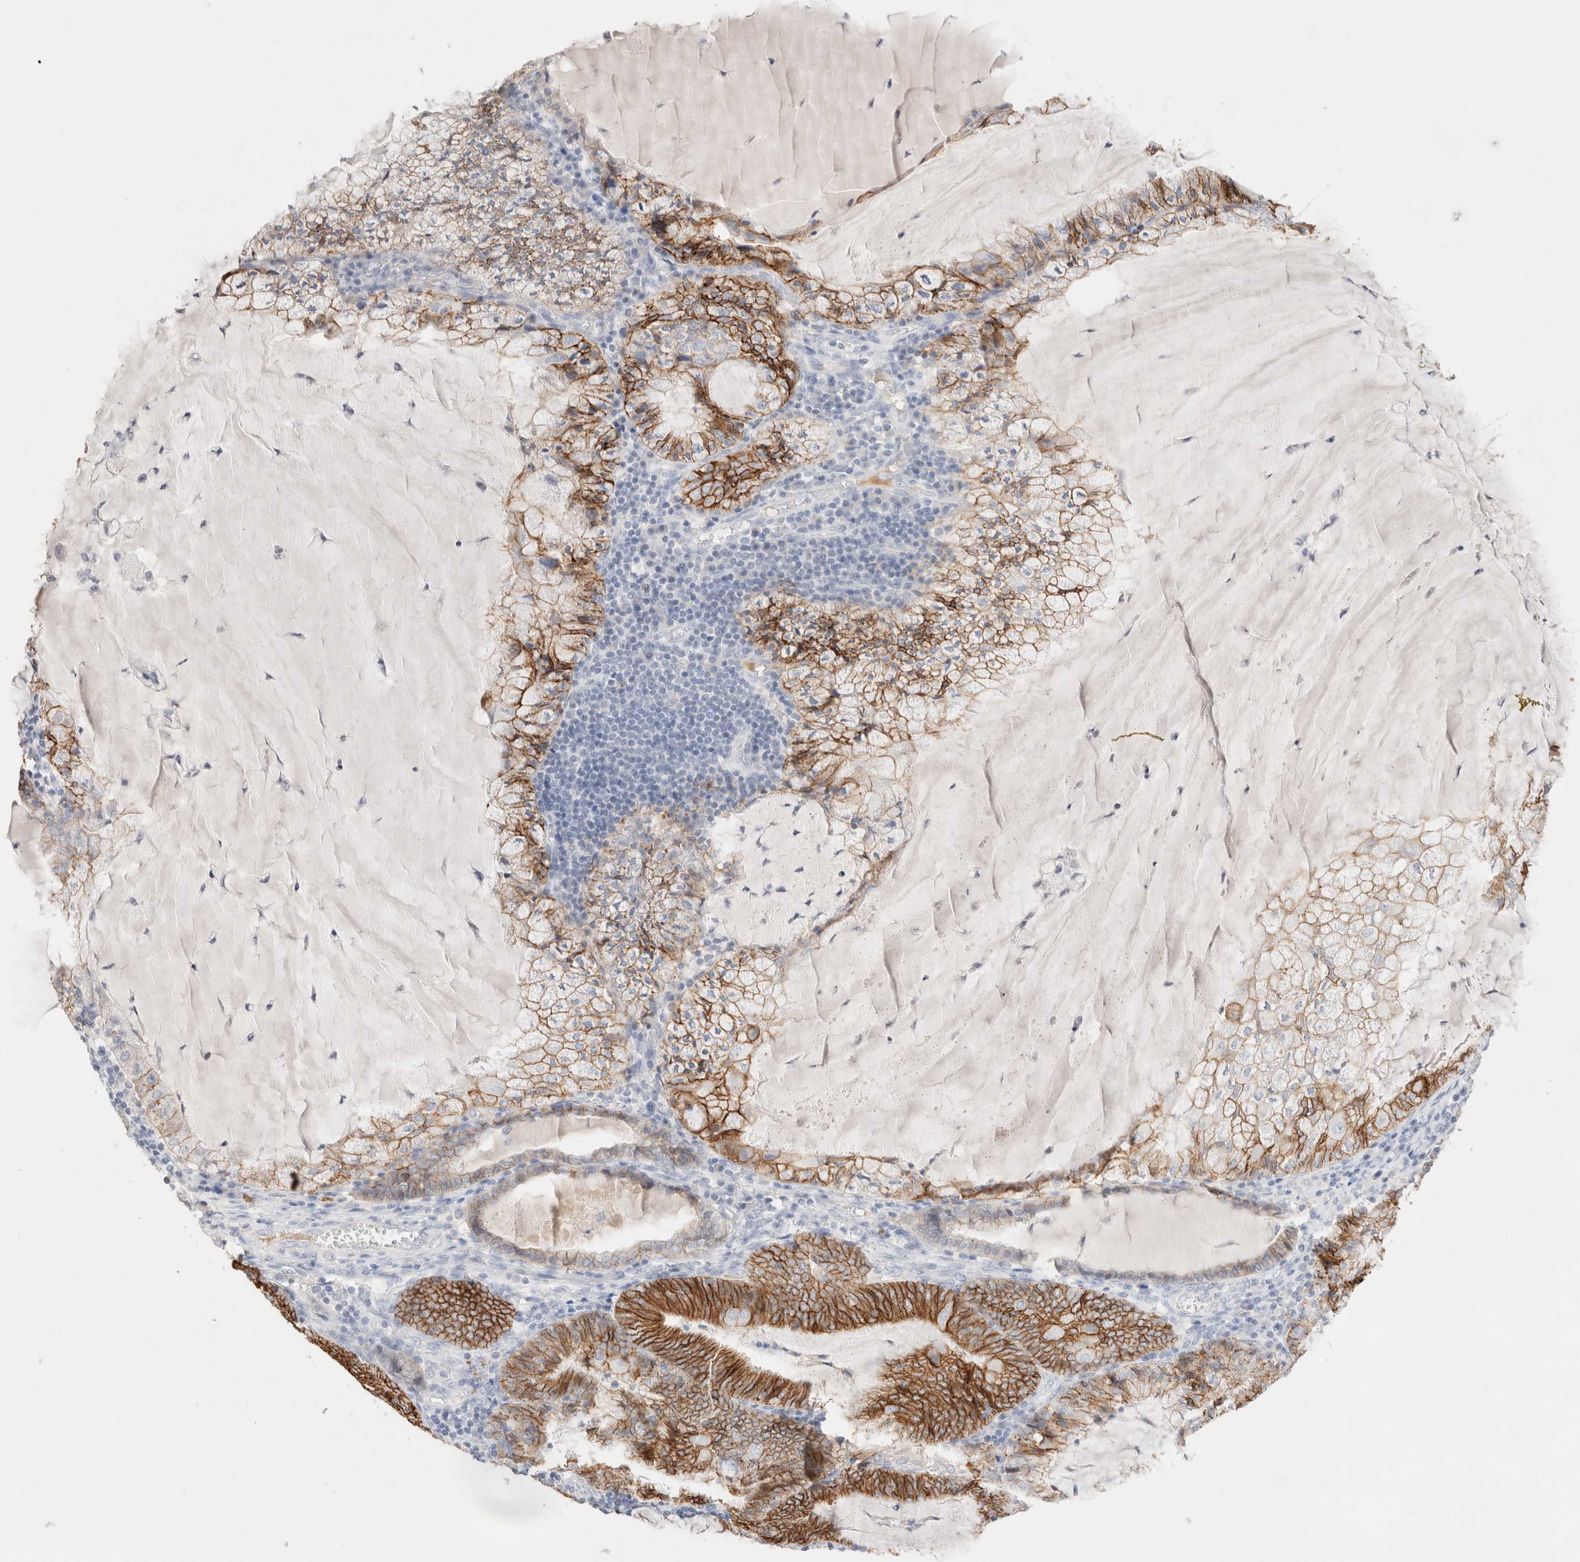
{"staining": {"intensity": "strong", "quantity": ">75%", "location": "cytoplasmic/membranous"}, "tissue": "endometrial cancer", "cell_type": "Tumor cells", "image_type": "cancer", "snomed": [{"axis": "morphology", "description": "Adenocarcinoma, NOS"}, {"axis": "topography", "description": "Endometrium"}], "caption": "A micrograph of endometrial cancer stained for a protein demonstrates strong cytoplasmic/membranous brown staining in tumor cells. (DAB (3,3'-diaminobenzidine) IHC with brightfield microscopy, high magnification).", "gene": "EPCAM", "patient": {"sex": "female", "age": 81}}